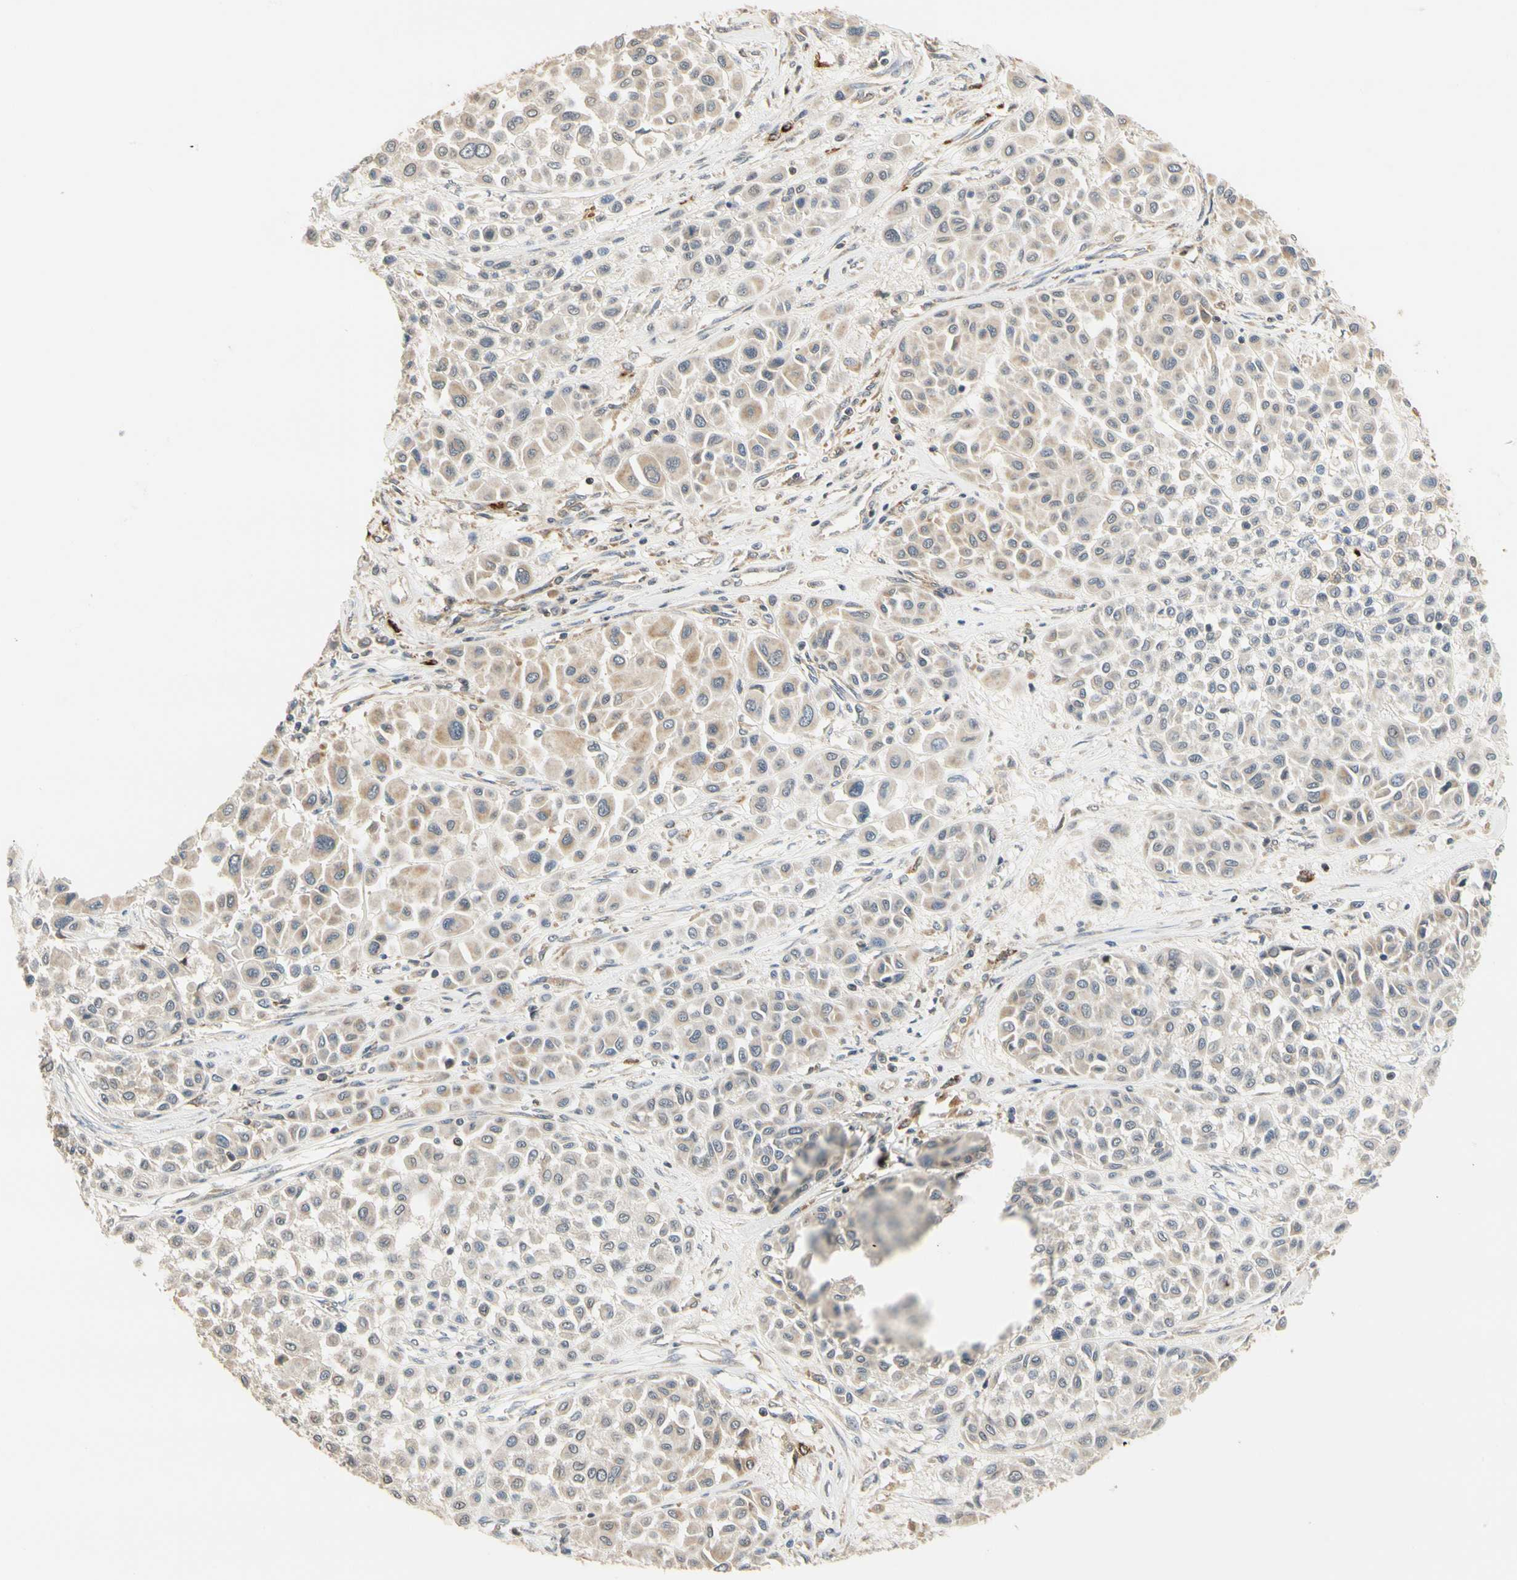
{"staining": {"intensity": "weak", "quantity": "<25%", "location": "cytoplasmic/membranous"}, "tissue": "melanoma", "cell_type": "Tumor cells", "image_type": "cancer", "snomed": [{"axis": "morphology", "description": "Malignant melanoma, Metastatic site"}, {"axis": "topography", "description": "Soft tissue"}], "caption": "Melanoma was stained to show a protein in brown. There is no significant expression in tumor cells. (DAB (3,3'-diaminobenzidine) immunohistochemistry (IHC) with hematoxylin counter stain).", "gene": "ANKHD1", "patient": {"sex": "male", "age": 41}}